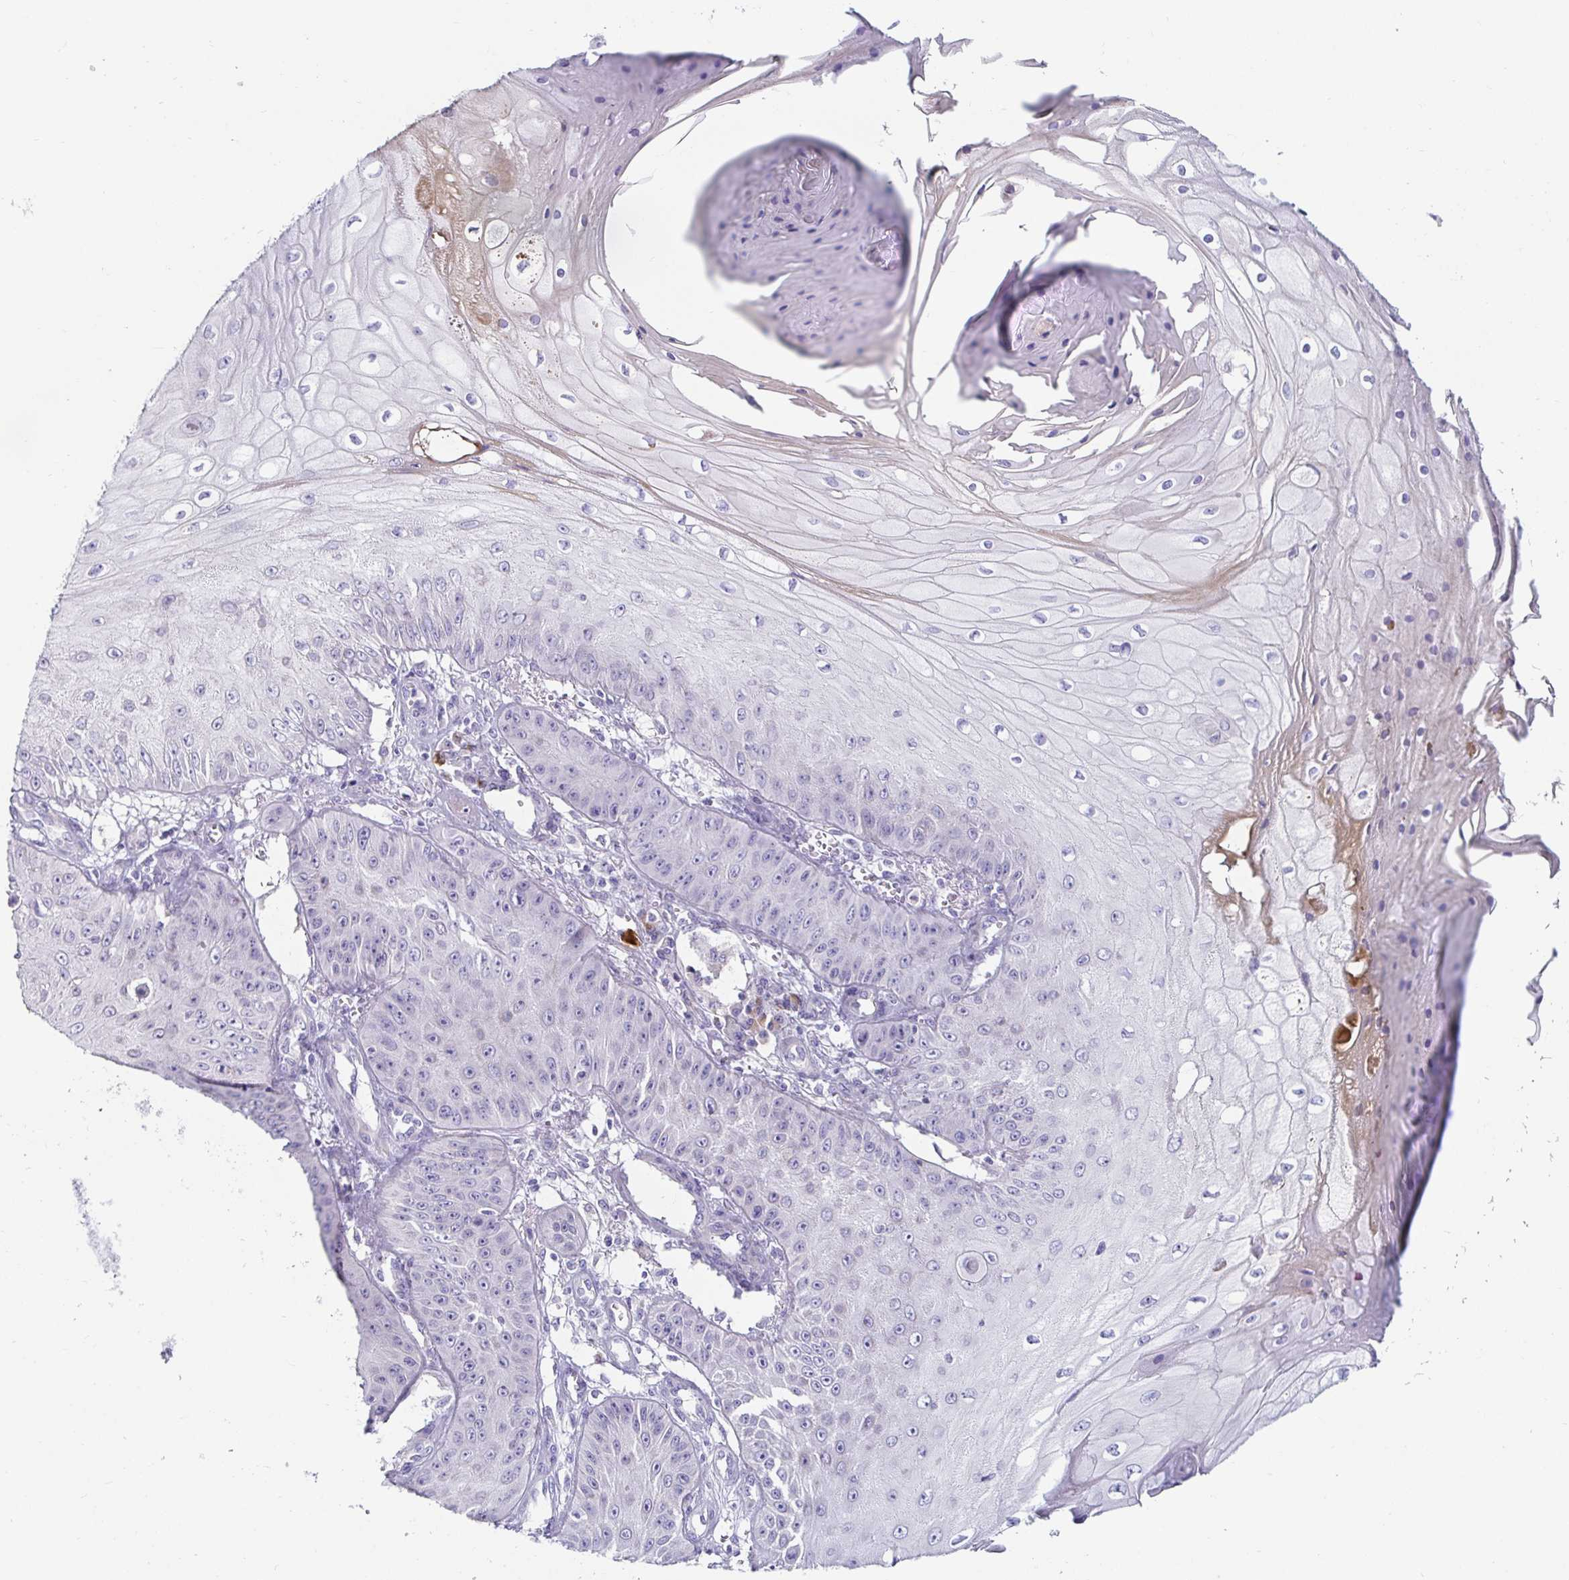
{"staining": {"intensity": "negative", "quantity": "none", "location": "none"}, "tissue": "skin cancer", "cell_type": "Tumor cells", "image_type": "cancer", "snomed": [{"axis": "morphology", "description": "Squamous cell carcinoma, NOS"}, {"axis": "topography", "description": "Skin"}], "caption": "Image shows no significant protein expression in tumor cells of squamous cell carcinoma (skin).", "gene": "C4orf17", "patient": {"sex": "male", "age": 70}}